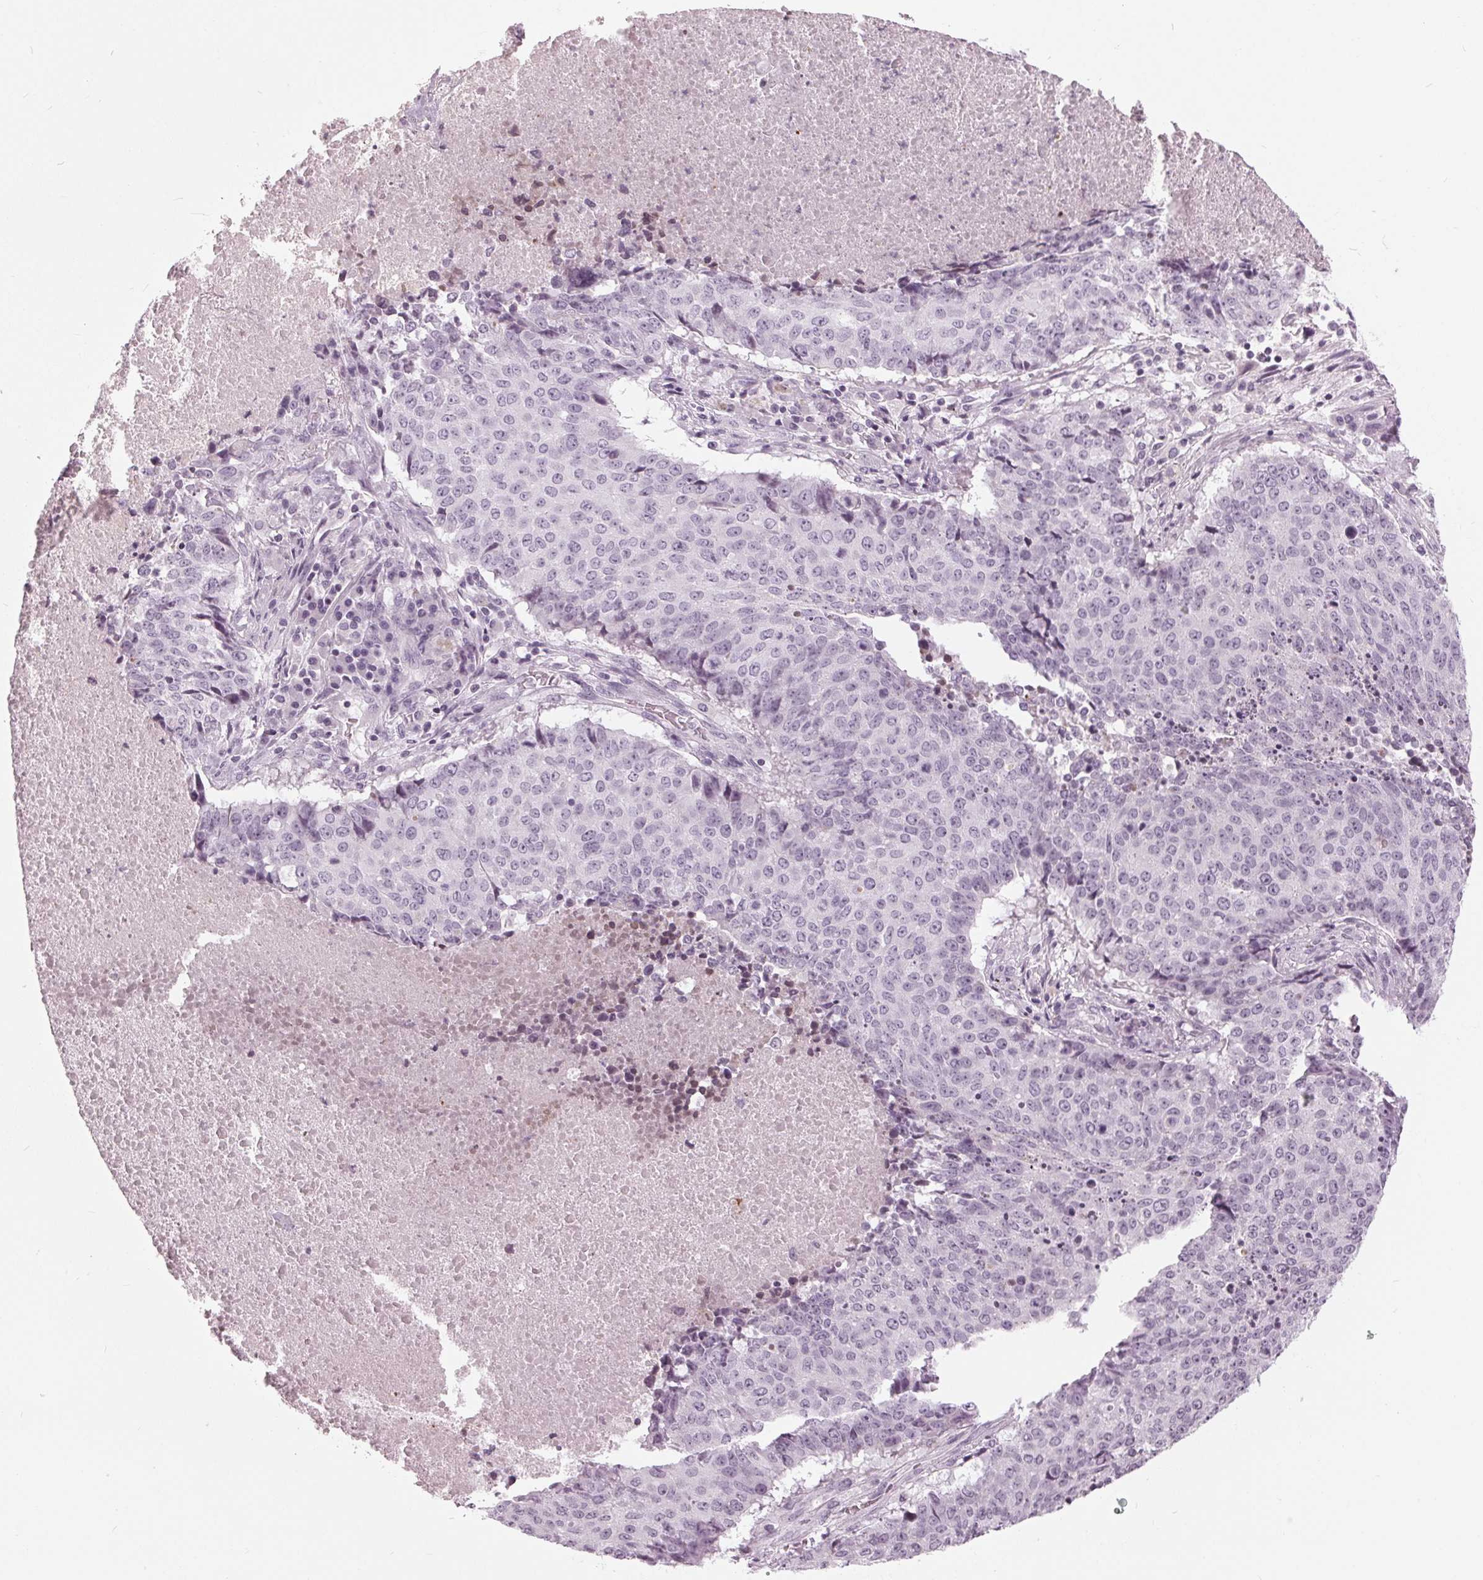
{"staining": {"intensity": "negative", "quantity": "none", "location": "none"}, "tissue": "lung cancer", "cell_type": "Tumor cells", "image_type": "cancer", "snomed": [{"axis": "morphology", "description": "Normal tissue, NOS"}, {"axis": "morphology", "description": "Squamous cell carcinoma, NOS"}, {"axis": "topography", "description": "Bronchus"}, {"axis": "topography", "description": "Lung"}], "caption": "A photomicrograph of lung cancer (squamous cell carcinoma) stained for a protein displays no brown staining in tumor cells.", "gene": "SLC9A4", "patient": {"sex": "male", "age": 64}}